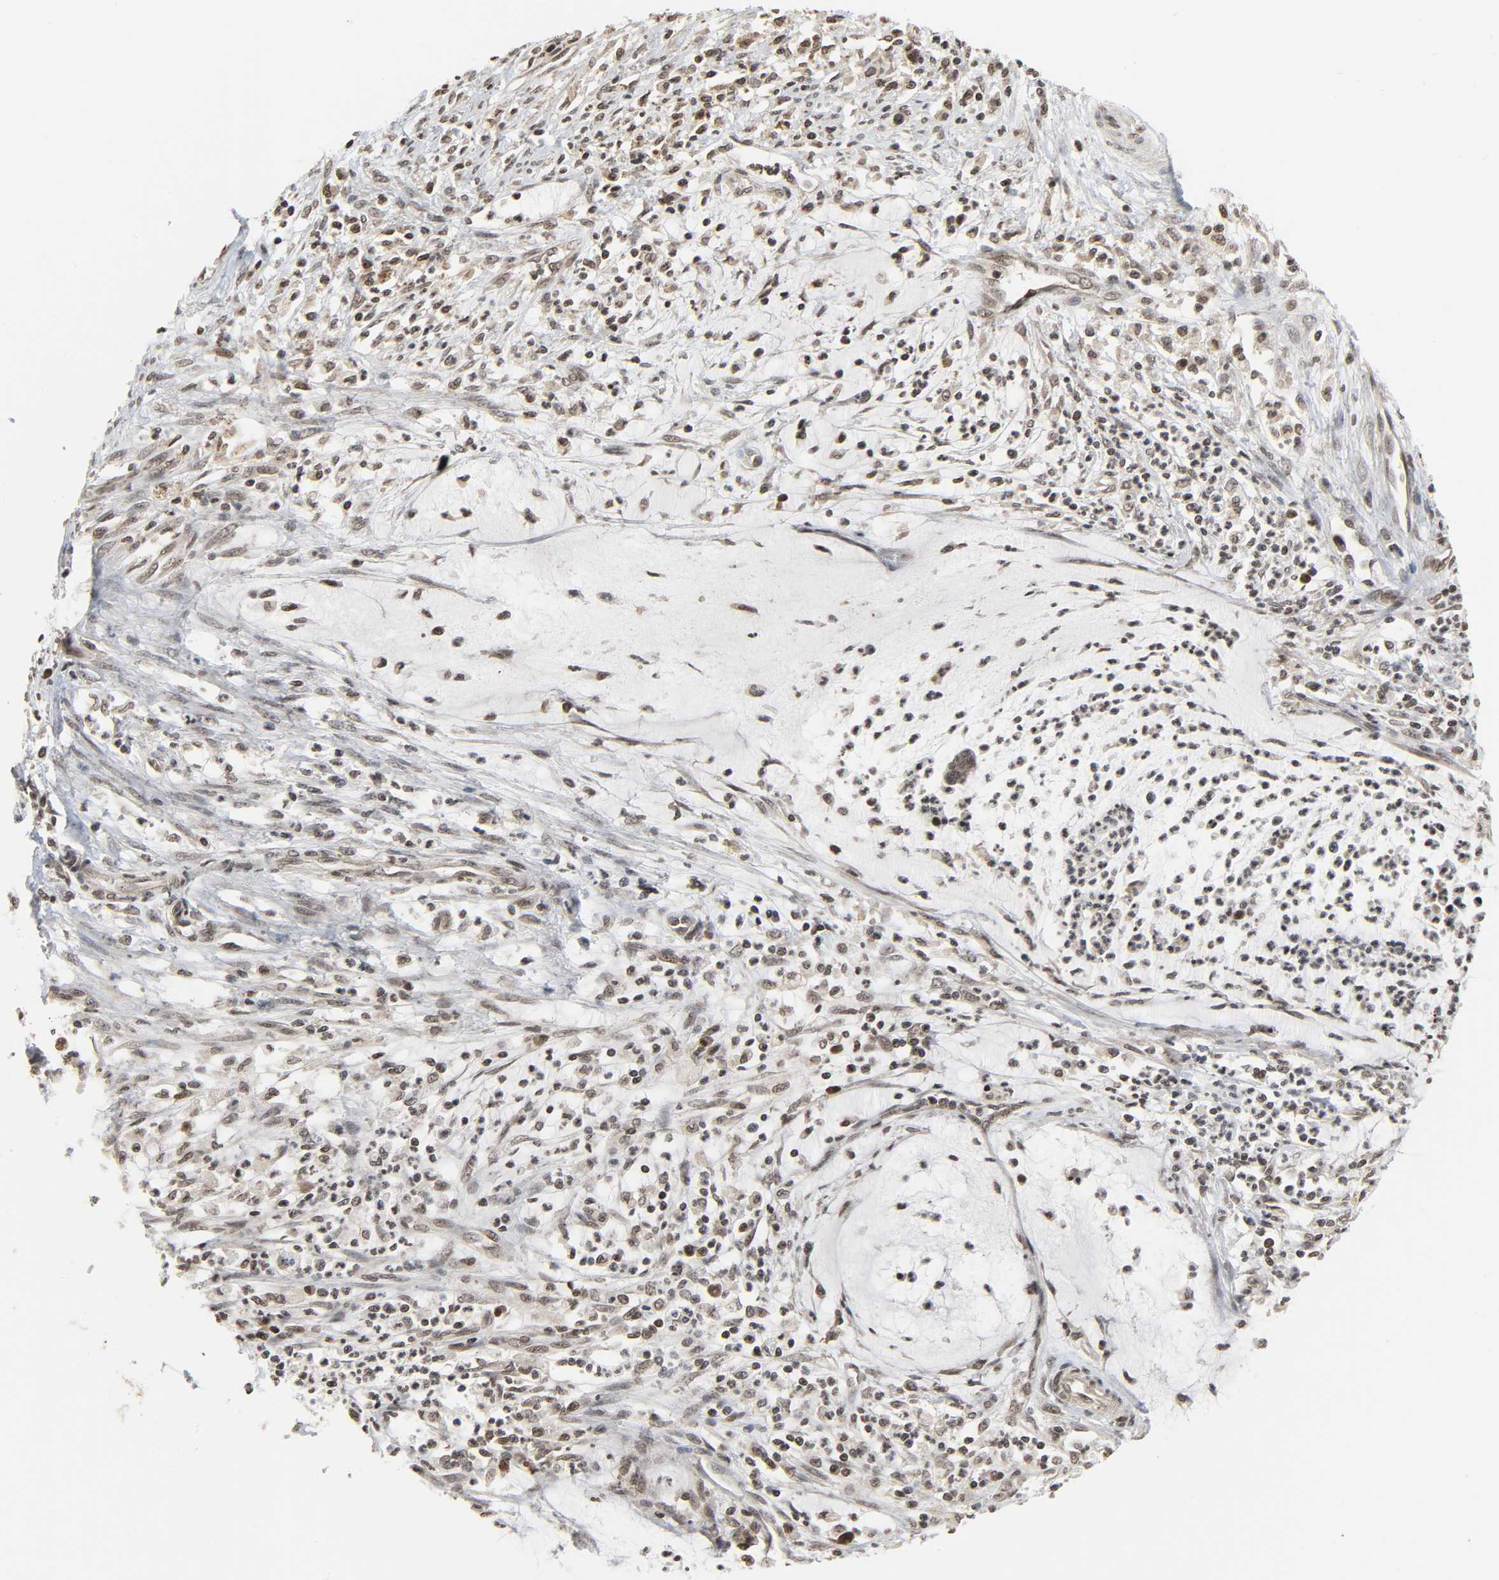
{"staining": {"intensity": "weak", "quantity": "25%-75%", "location": "nuclear"}, "tissue": "cervical cancer", "cell_type": "Tumor cells", "image_type": "cancer", "snomed": [{"axis": "morphology", "description": "Adenocarcinoma, NOS"}, {"axis": "topography", "description": "Cervix"}], "caption": "Tumor cells reveal low levels of weak nuclear expression in about 25%-75% of cells in adenocarcinoma (cervical). The protein is shown in brown color, while the nuclei are stained blue.", "gene": "XRCC1", "patient": {"sex": "female", "age": 36}}